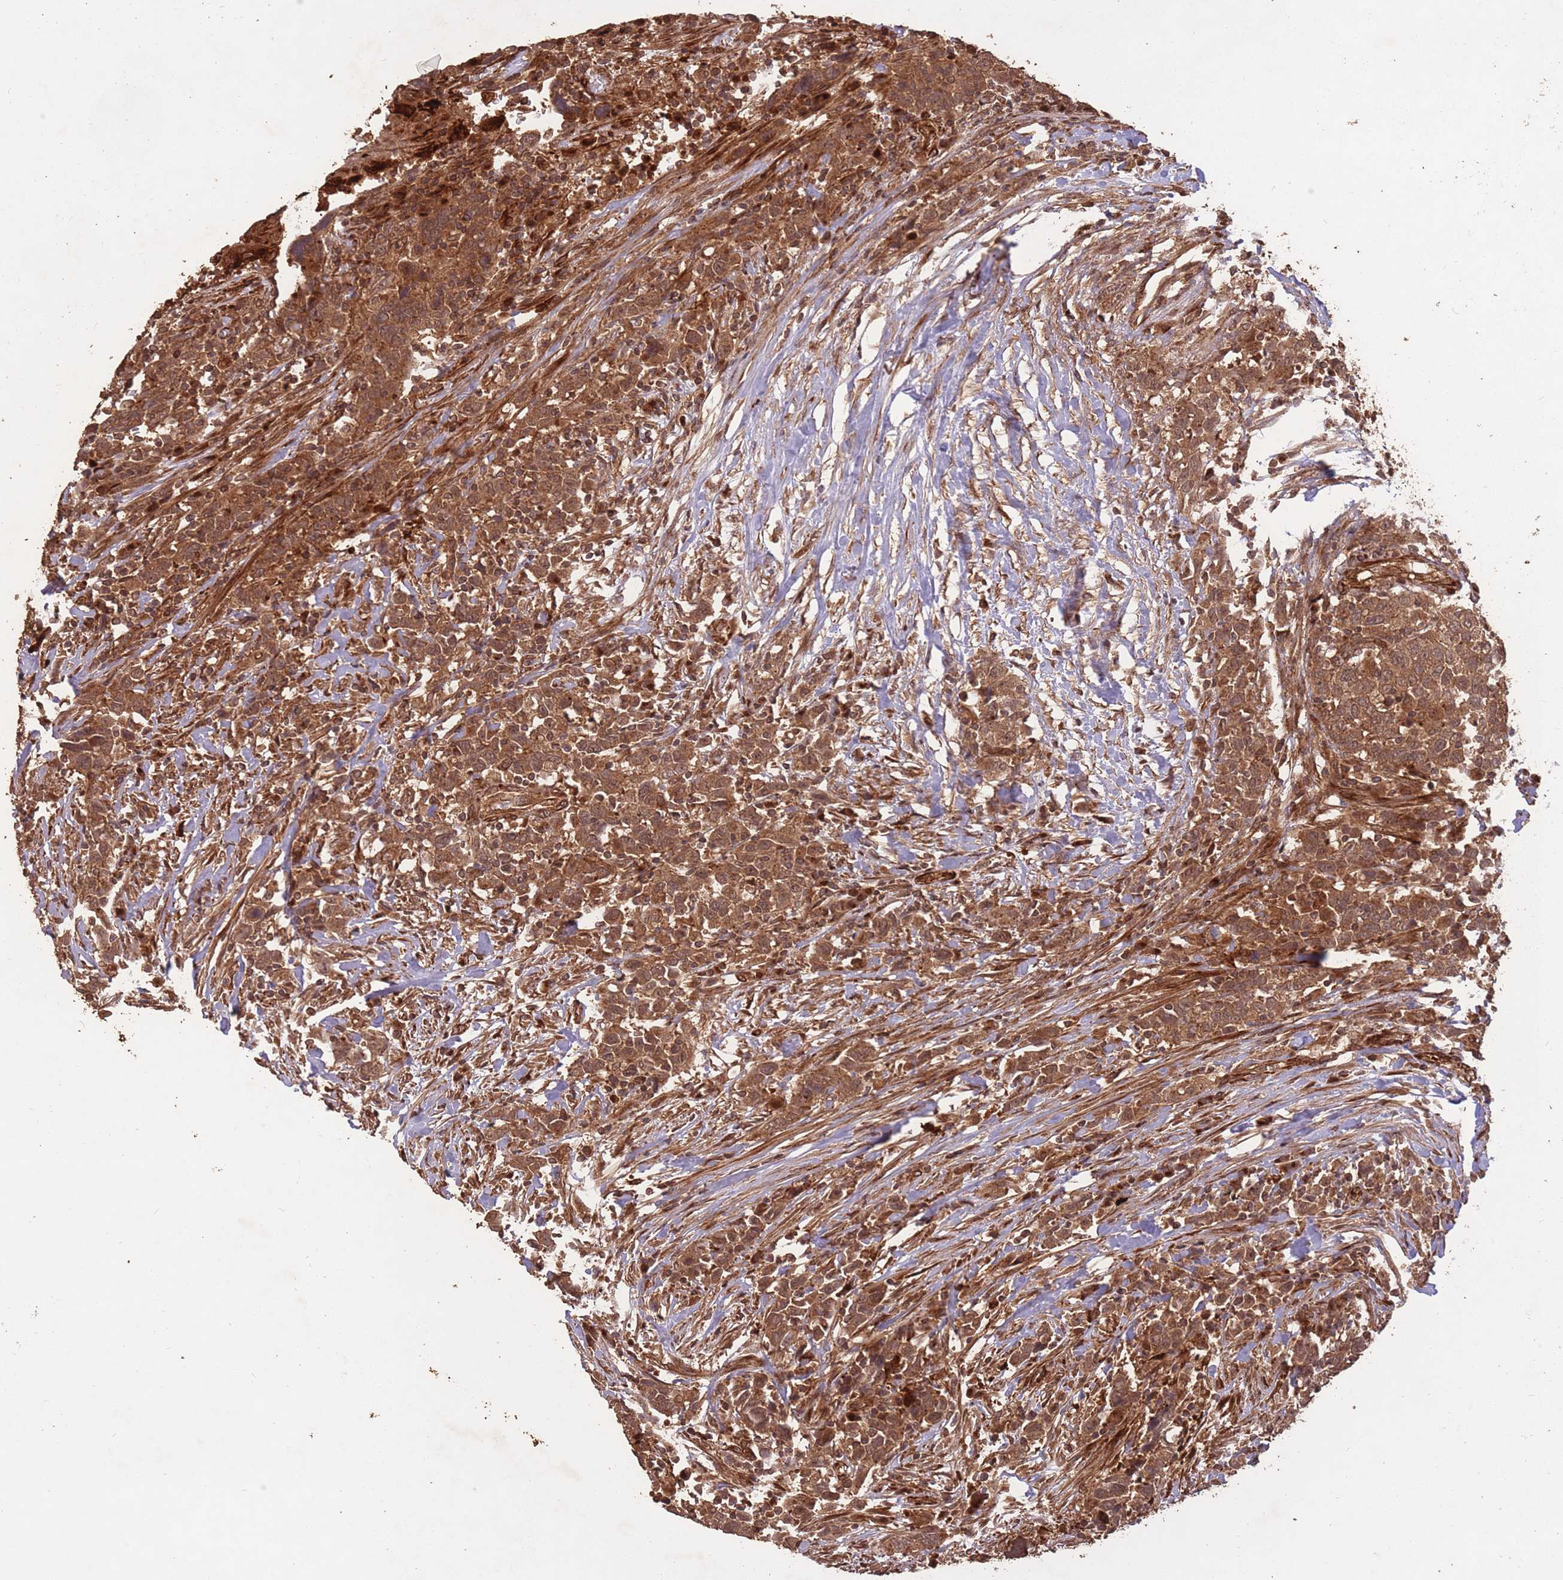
{"staining": {"intensity": "strong", "quantity": ">75%", "location": "cytoplasmic/membranous,nuclear"}, "tissue": "urothelial cancer", "cell_type": "Tumor cells", "image_type": "cancer", "snomed": [{"axis": "morphology", "description": "Urothelial carcinoma, High grade"}, {"axis": "topography", "description": "Urinary bladder"}], "caption": "Human urothelial cancer stained with a protein marker reveals strong staining in tumor cells.", "gene": "ERBB3", "patient": {"sex": "male", "age": 61}}